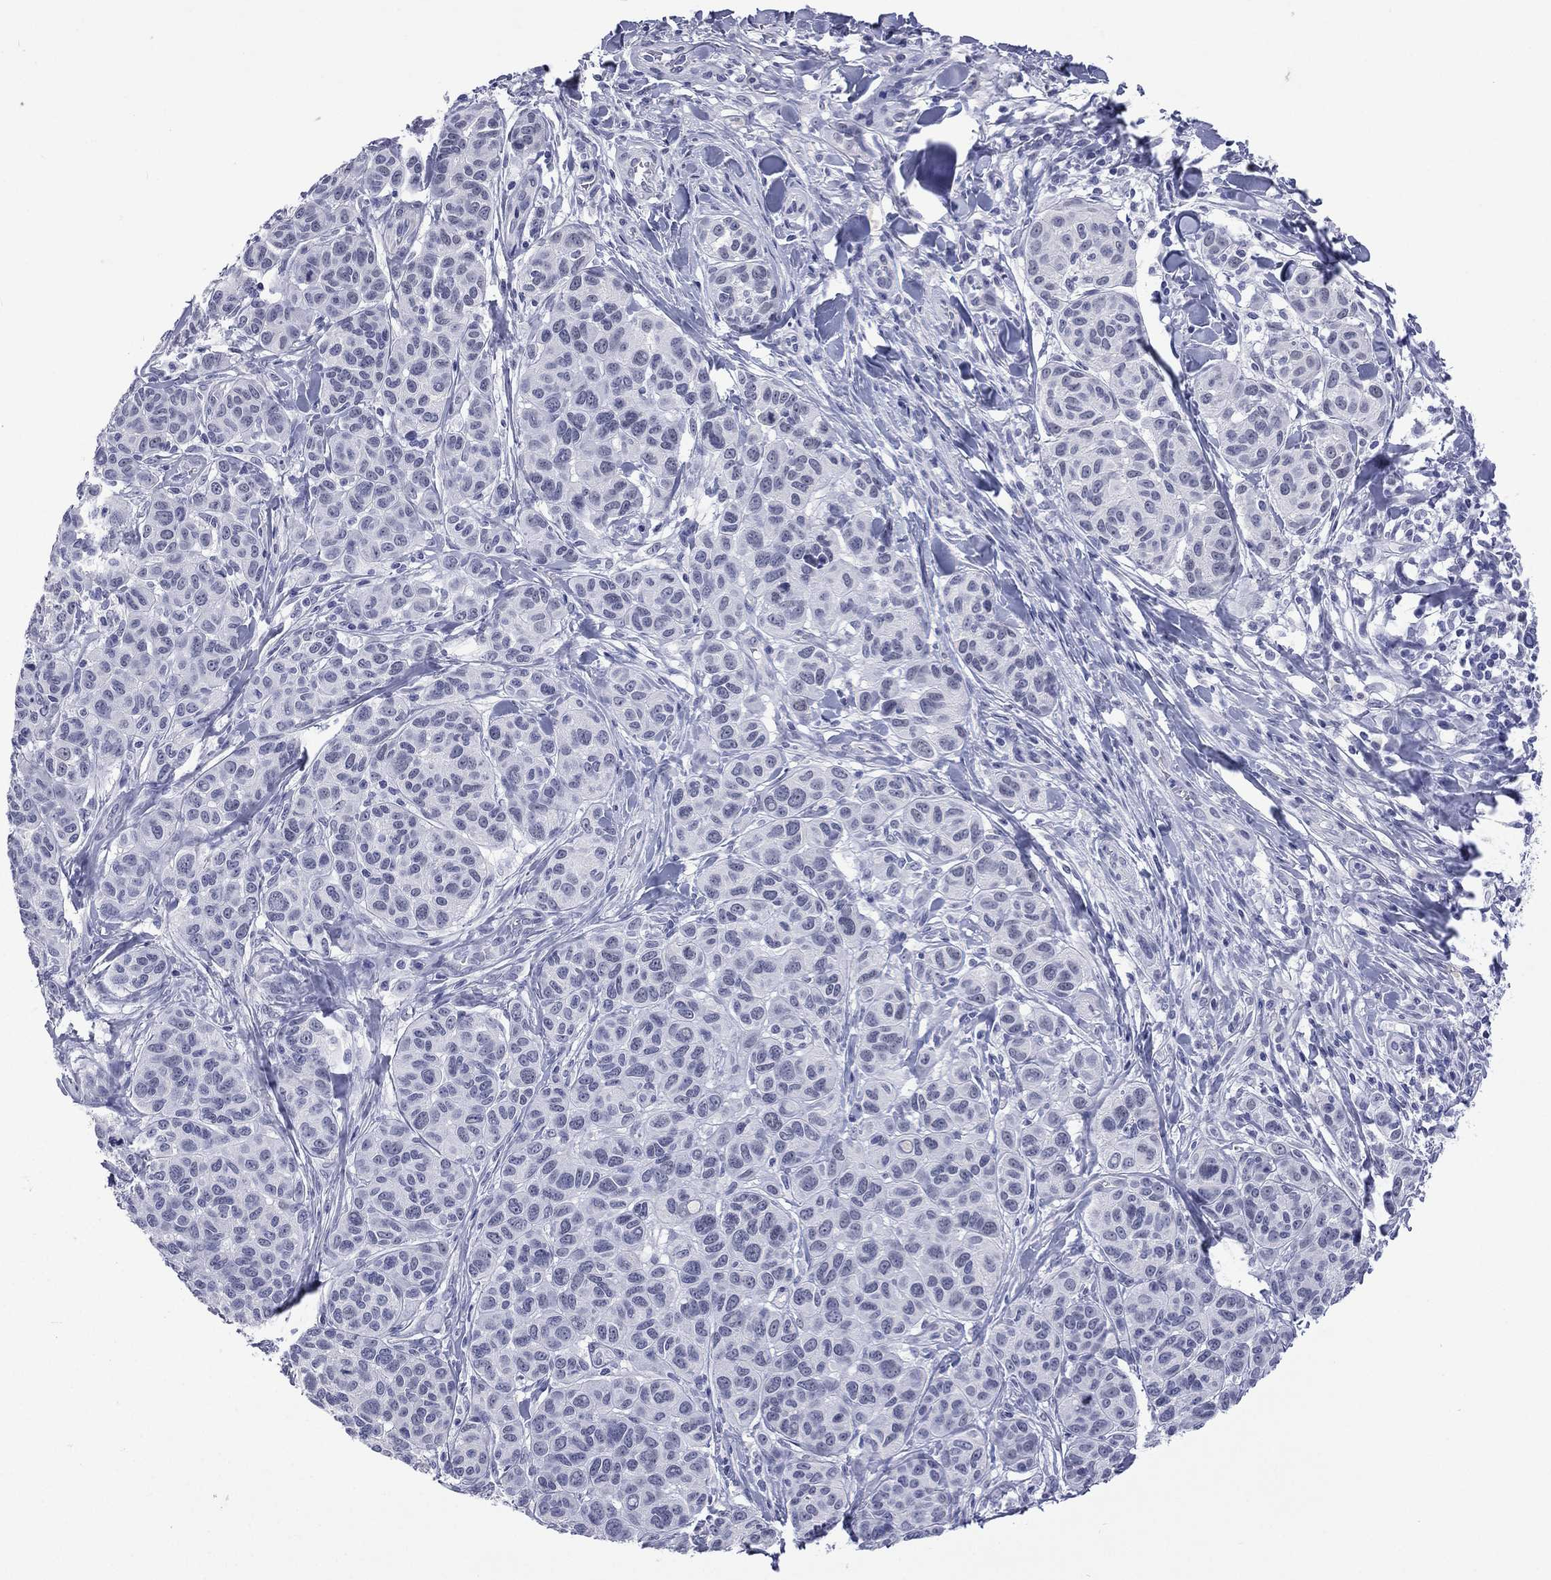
{"staining": {"intensity": "negative", "quantity": "none", "location": "none"}, "tissue": "melanoma", "cell_type": "Tumor cells", "image_type": "cancer", "snomed": [{"axis": "morphology", "description": "Malignant melanoma, NOS"}, {"axis": "topography", "description": "Skin"}], "caption": "The histopathology image demonstrates no significant staining in tumor cells of melanoma.", "gene": "SSX1", "patient": {"sex": "male", "age": 79}}